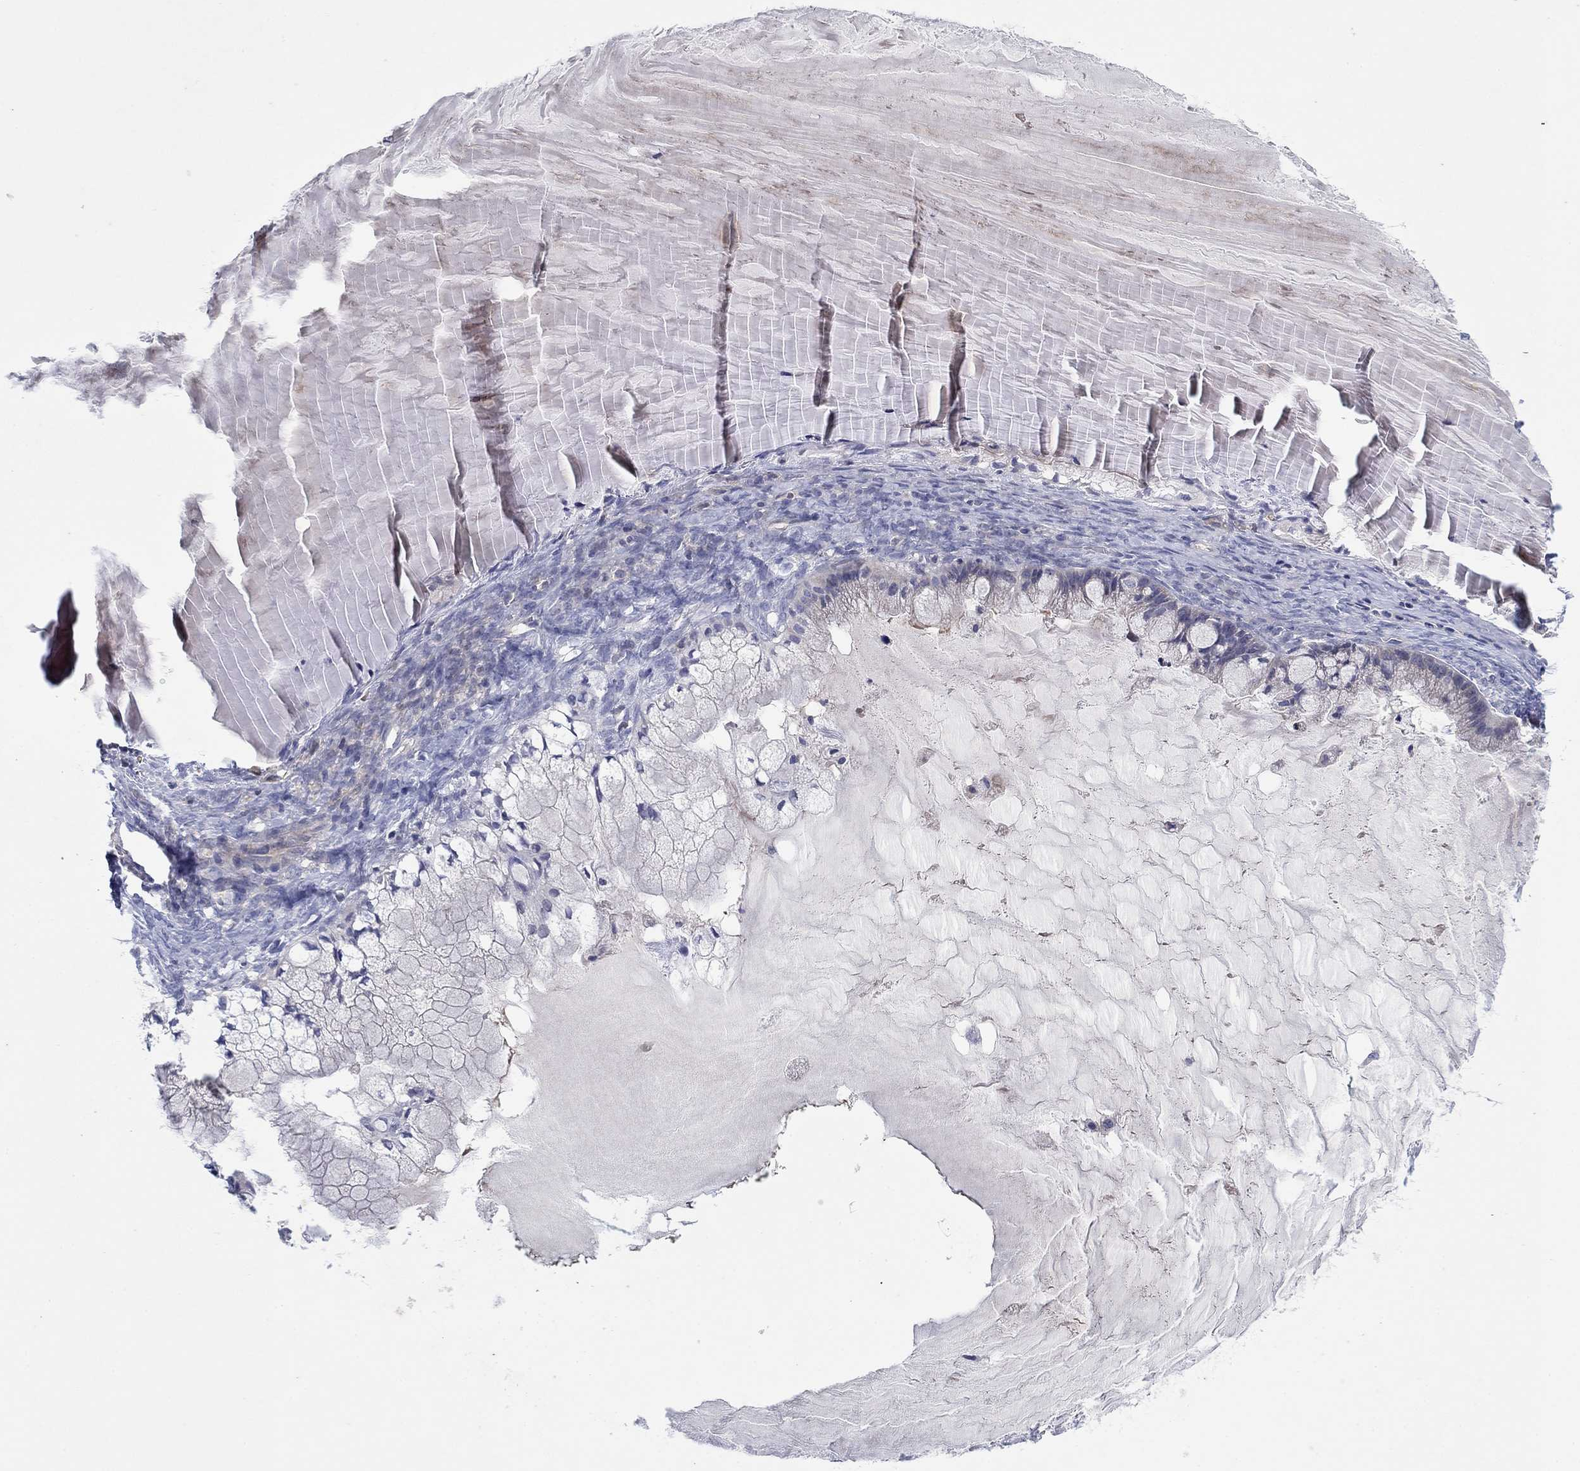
{"staining": {"intensity": "negative", "quantity": "none", "location": "none"}, "tissue": "ovarian cancer", "cell_type": "Tumor cells", "image_type": "cancer", "snomed": [{"axis": "morphology", "description": "Cystadenocarcinoma, mucinous, NOS"}, {"axis": "topography", "description": "Ovary"}], "caption": "Immunohistochemistry (IHC) histopathology image of neoplastic tissue: human mucinous cystadenocarcinoma (ovarian) stained with DAB exhibits no significant protein staining in tumor cells.", "gene": "PLCL2", "patient": {"sex": "female", "age": 57}}